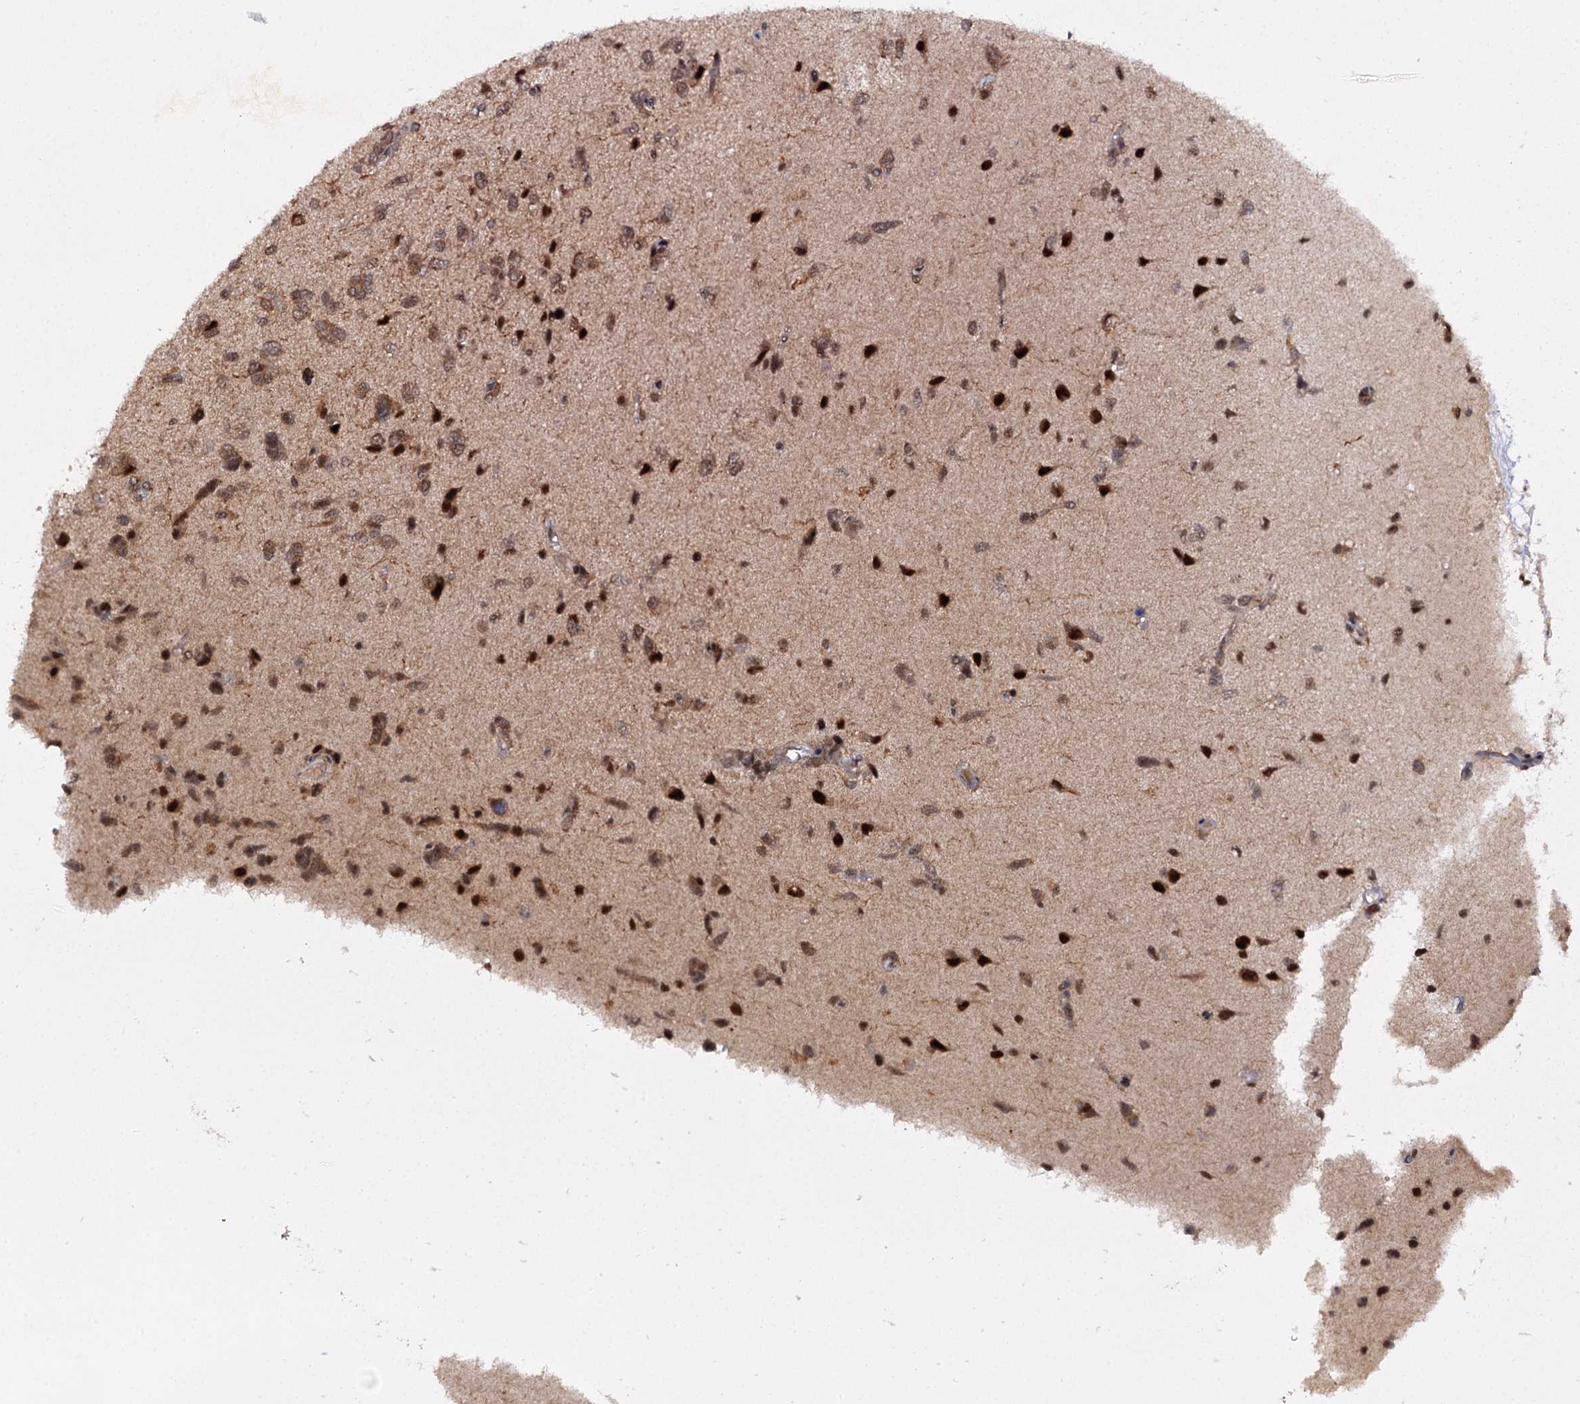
{"staining": {"intensity": "moderate", "quantity": ">75%", "location": "nuclear"}, "tissue": "glioma", "cell_type": "Tumor cells", "image_type": "cancer", "snomed": [{"axis": "morphology", "description": "Glioma, malignant, High grade"}, {"axis": "topography", "description": "Brain"}], "caption": "A micrograph of human malignant glioma (high-grade) stained for a protein demonstrates moderate nuclear brown staining in tumor cells. (DAB (3,3'-diaminobenzidine) IHC, brown staining for protein, blue staining for nuclei).", "gene": "BUD13", "patient": {"sex": "female", "age": 59}}